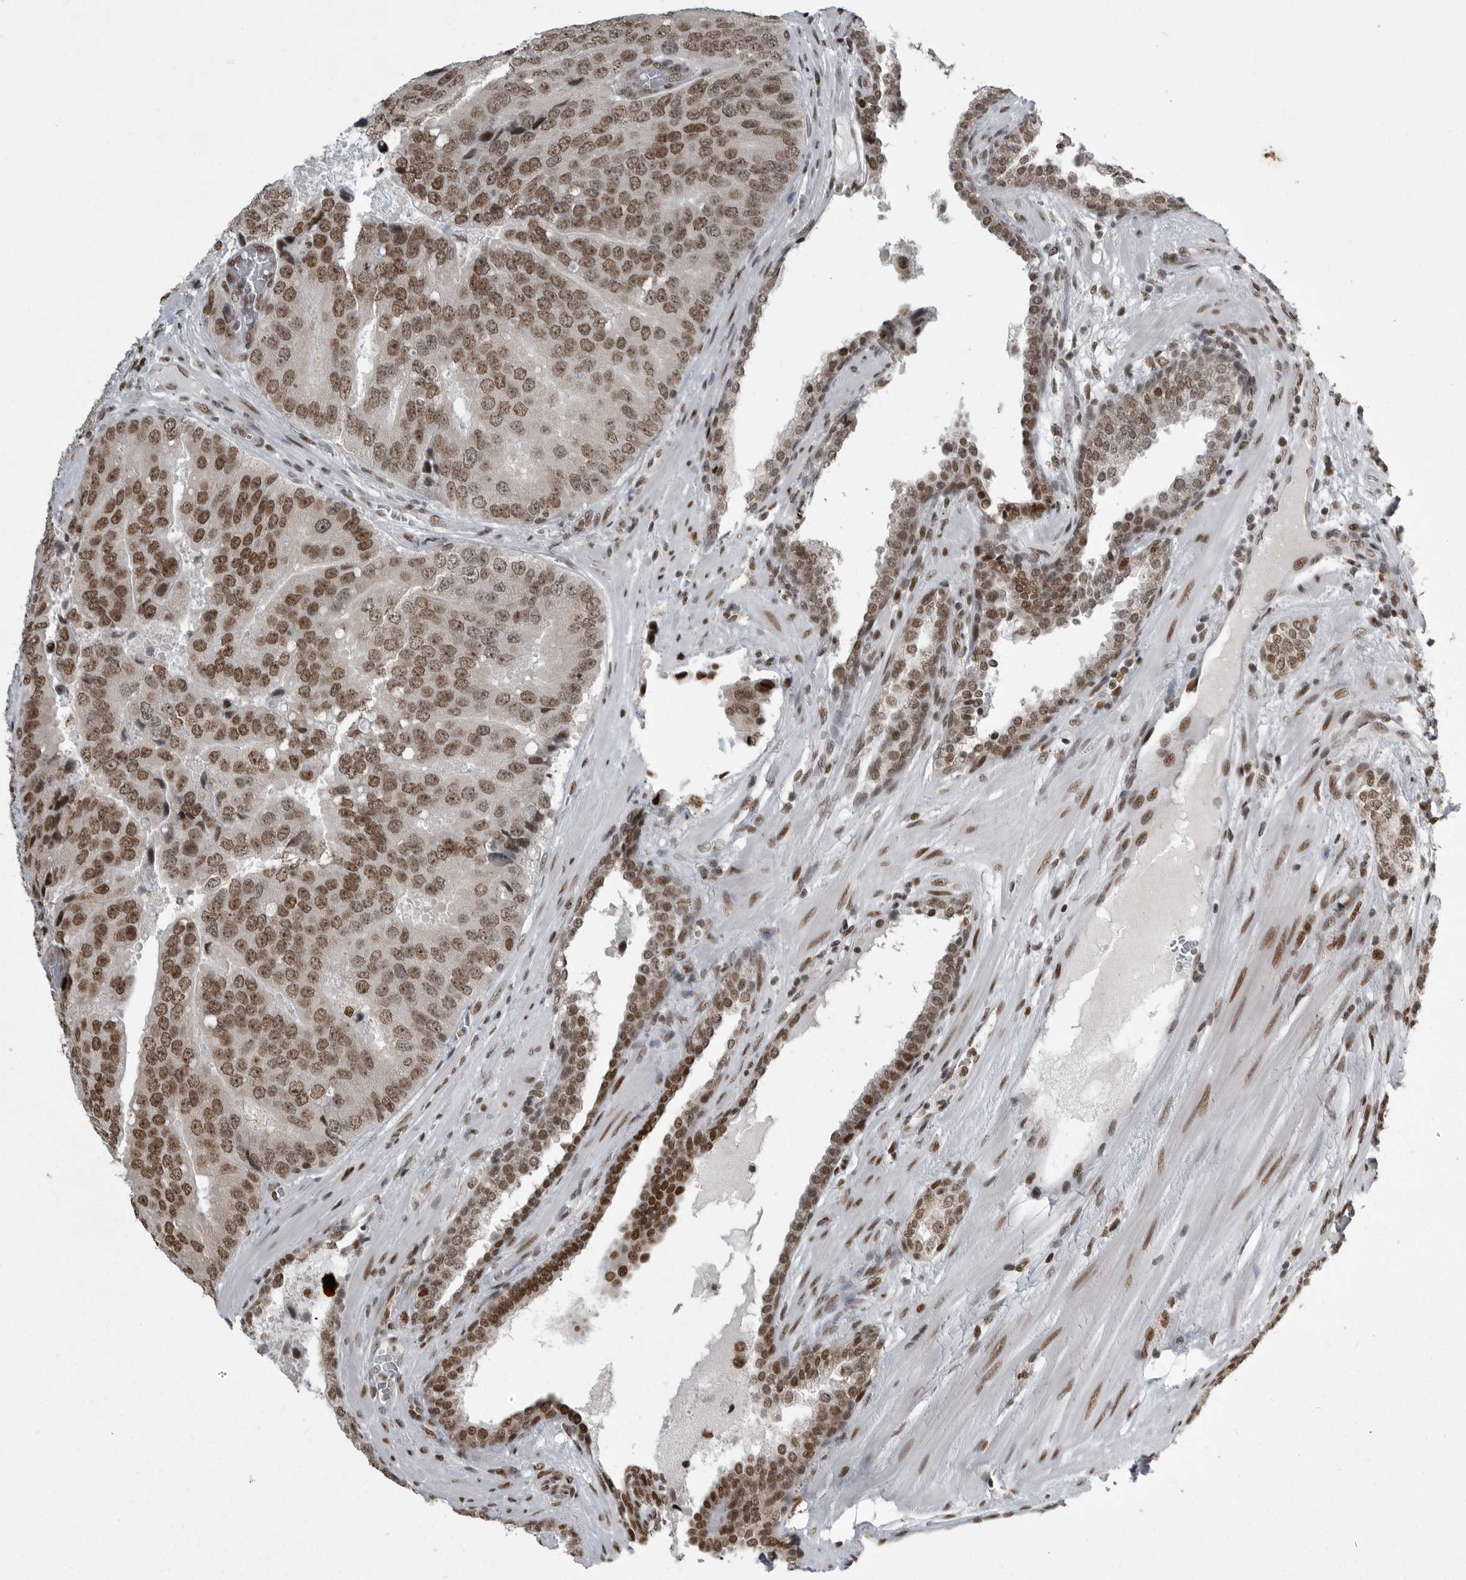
{"staining": {"intensity": "strong", "quantity": ">75%", "location": "nuclear"}, "tissue": "prostate cancer", "cell_type": "Tumor cells", "image_type": "cancer", "snomed": [{"axis": "morphology", "description": "Adenocarcinoma, High grade"}, {"axis": "topography", "description": "Prostate"}], "caption": "Prostate cancer (high-grade adenocarcinoma) stained with immunohistochemistry (IHC) reveals strong nuclear staining in about >75% of tumor cells. The staining was performed using DAB (3,3'-diaminobenzidine), with brown indicating positive protein expression. Nuclei are stained blue with hematoxylin.", "gene": "YAF2", "patient": {"sex": "male", "age": 70}}